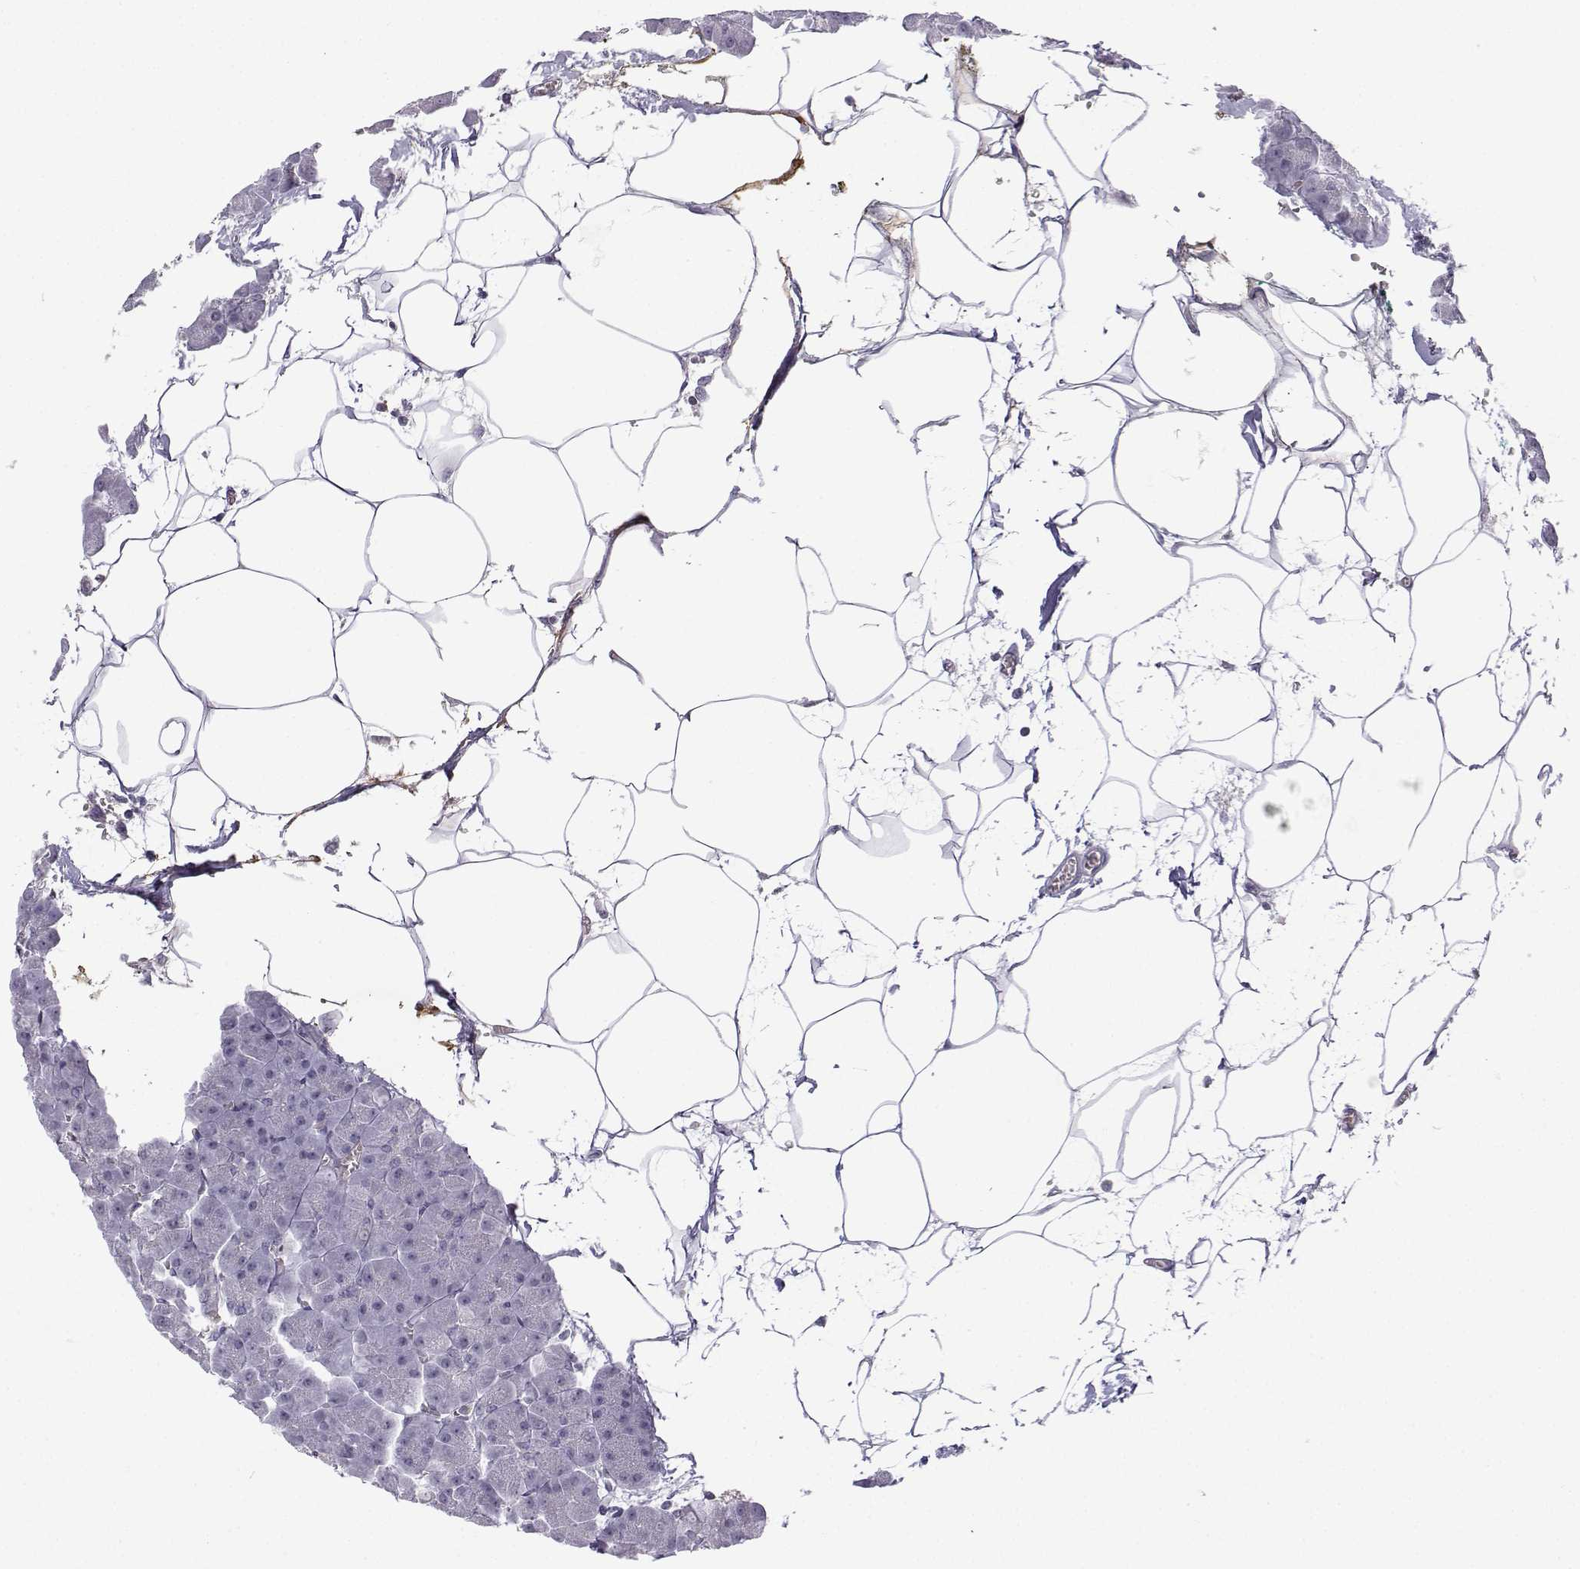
{"staining": {"intensity": "negative", "quantity": "none", "location": "none"}, "tissue": "pancreas", "cell_type": "Exocrine glandular cells", "image_type": "normal", "snomed": [{"axis": "morphology", "description": "Normal tissue, NOS"}, {"axis": "topography", "description": "Adipose tissue"}, {"axis": "topography", "description": "Pancreas"}, {"axis": "topography", "description": "Peripheral nerve tissue"}], "caption": "Immunohistochemistry (IHC) micrograph of unremarkable pancreas stained for a protein (brown), which demonstrates no expression in exocrine glandular cells.", "gene": "INCENP", "patient": {"sex": "female", "age": 58}}